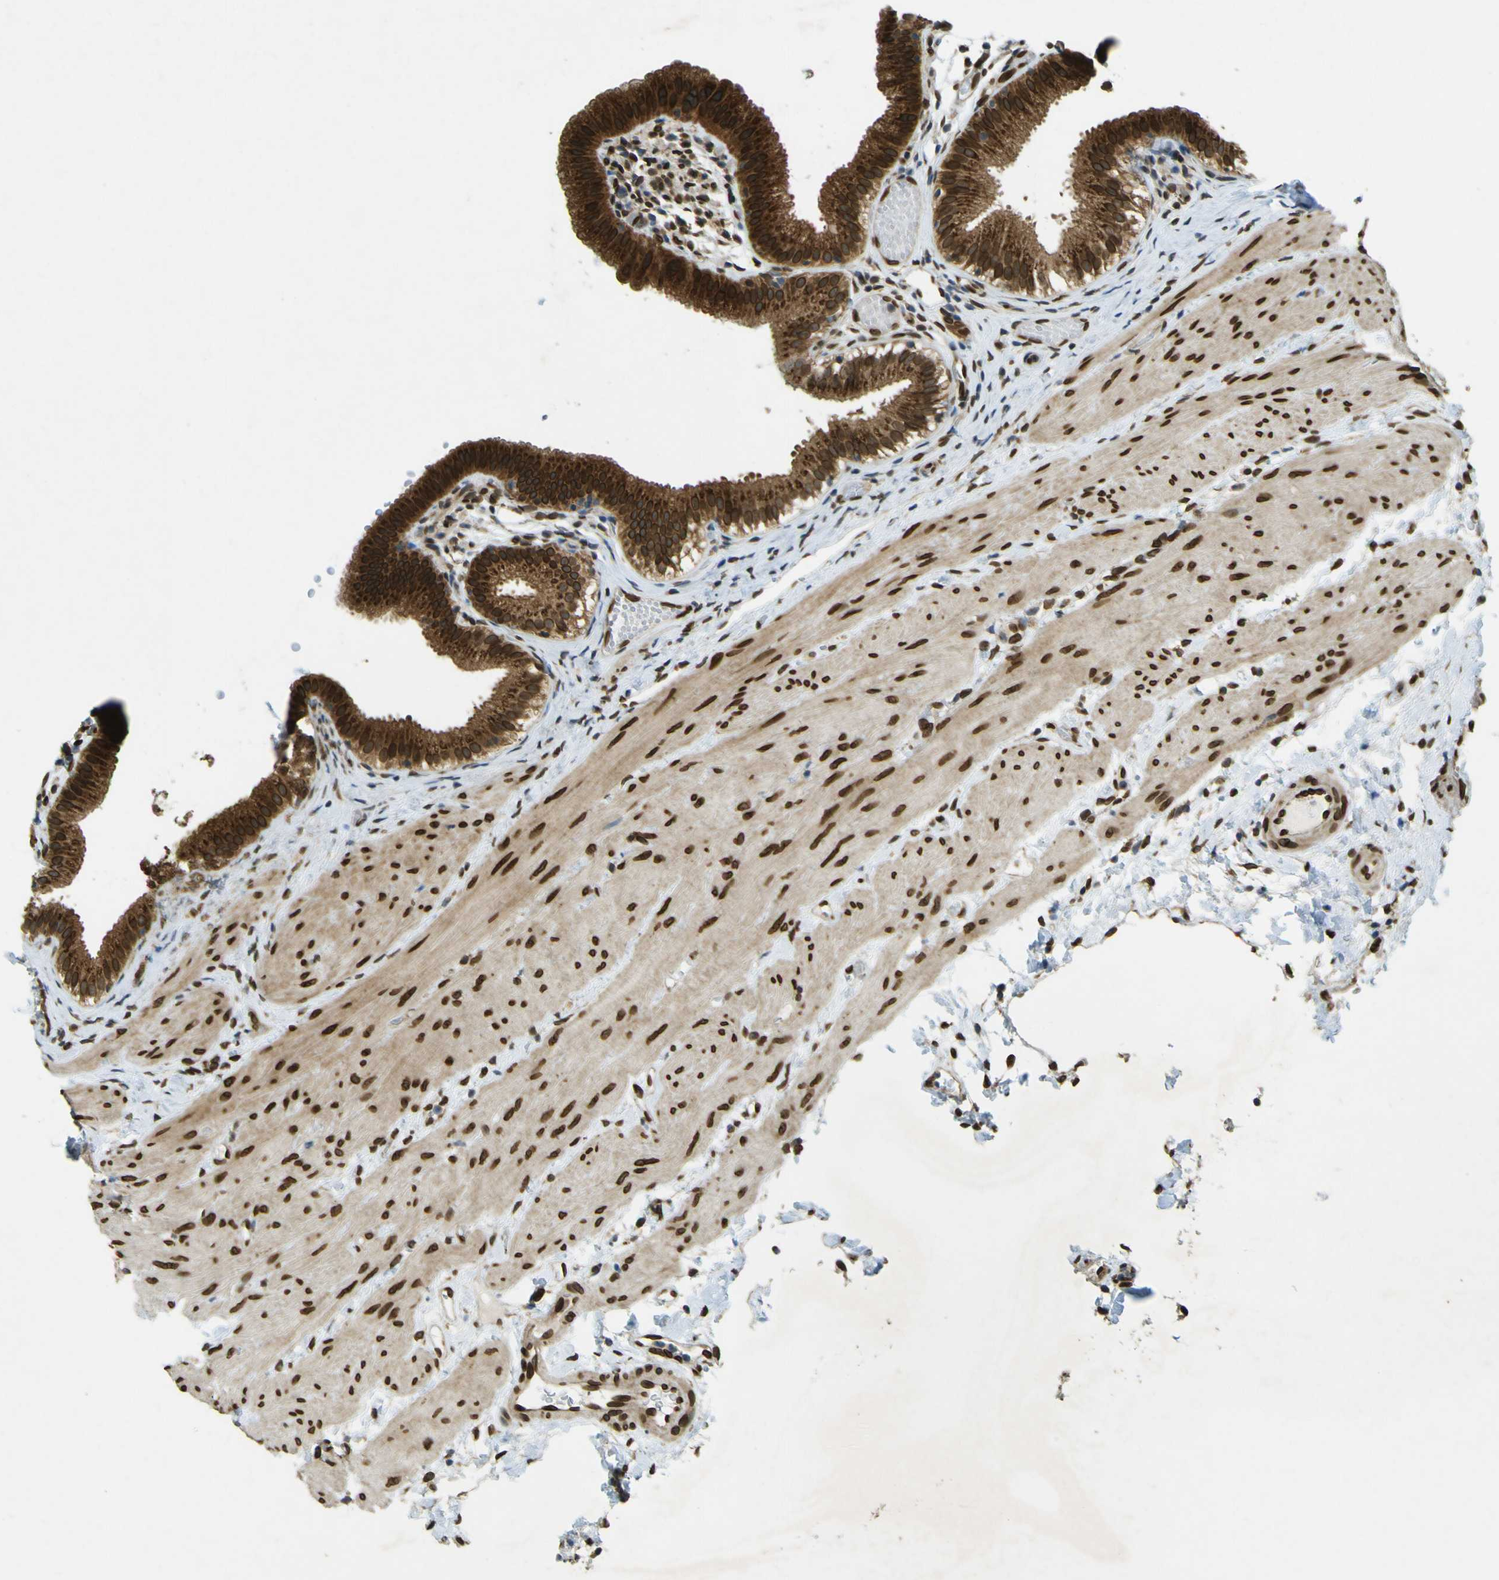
{"staining": {"intensity": "strong", "quantity": ">75%", "location": "cytoplasmic/membranous,nuclear"}, "tissue": "gallbladder", "cell_type": "Glandular cells", "image_type": "normal", "snomed": [{"axis": "morphology", "description": "Normal tissue, NOS"}, {"axis": "topography", "description": "Gallbladder"}], "caption": "The image displays immunohistochemical staining of normal gallbladder. There is strong cytoplasmic/membranous,nuclear staining is seen in about >75% of glandular cells.", "gene": "GALNT1", "patient": {"sex": "female", "age": 26}}